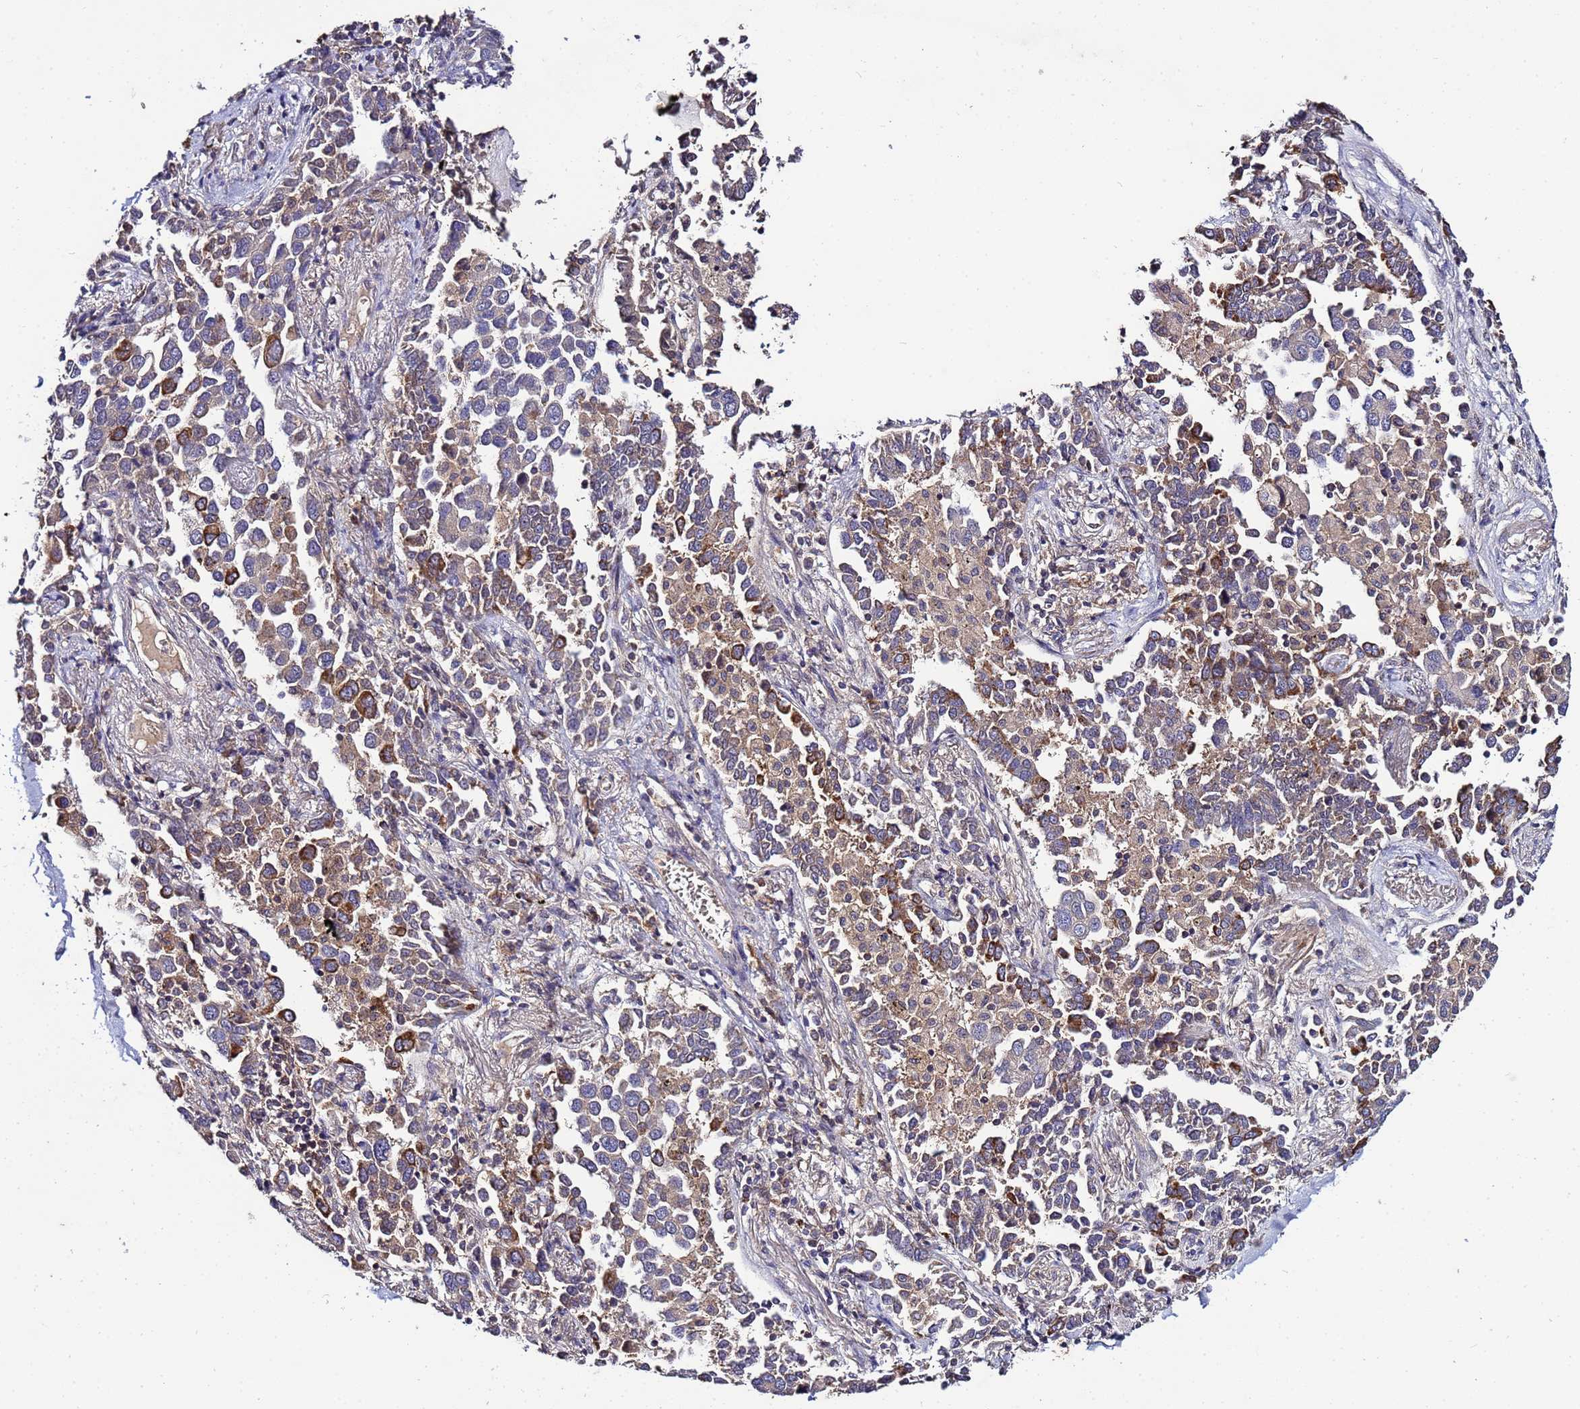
{"staining": {"intensity": "moderate", "quantity": "25%-75%", "location": "cytoplasmic/membranous"}, "tissue": "lung cancer", "cell_type": "Tumor cells", "image_type": "cancer", "snomed": [{"axis": "morphology", "description": "Adenocarcinoma, NOS"}, {"axis": "topography", "description": "Lung"}], "caption": "A photomicrograph showing moderate cytoplasmic/membranous positivity in about 25%-75% of tumor cells in lung cancer, as visualized by brown immunohistochemical staining.", "gene": "GSPT2", "patient": {"sex": "male", "age": 67}}